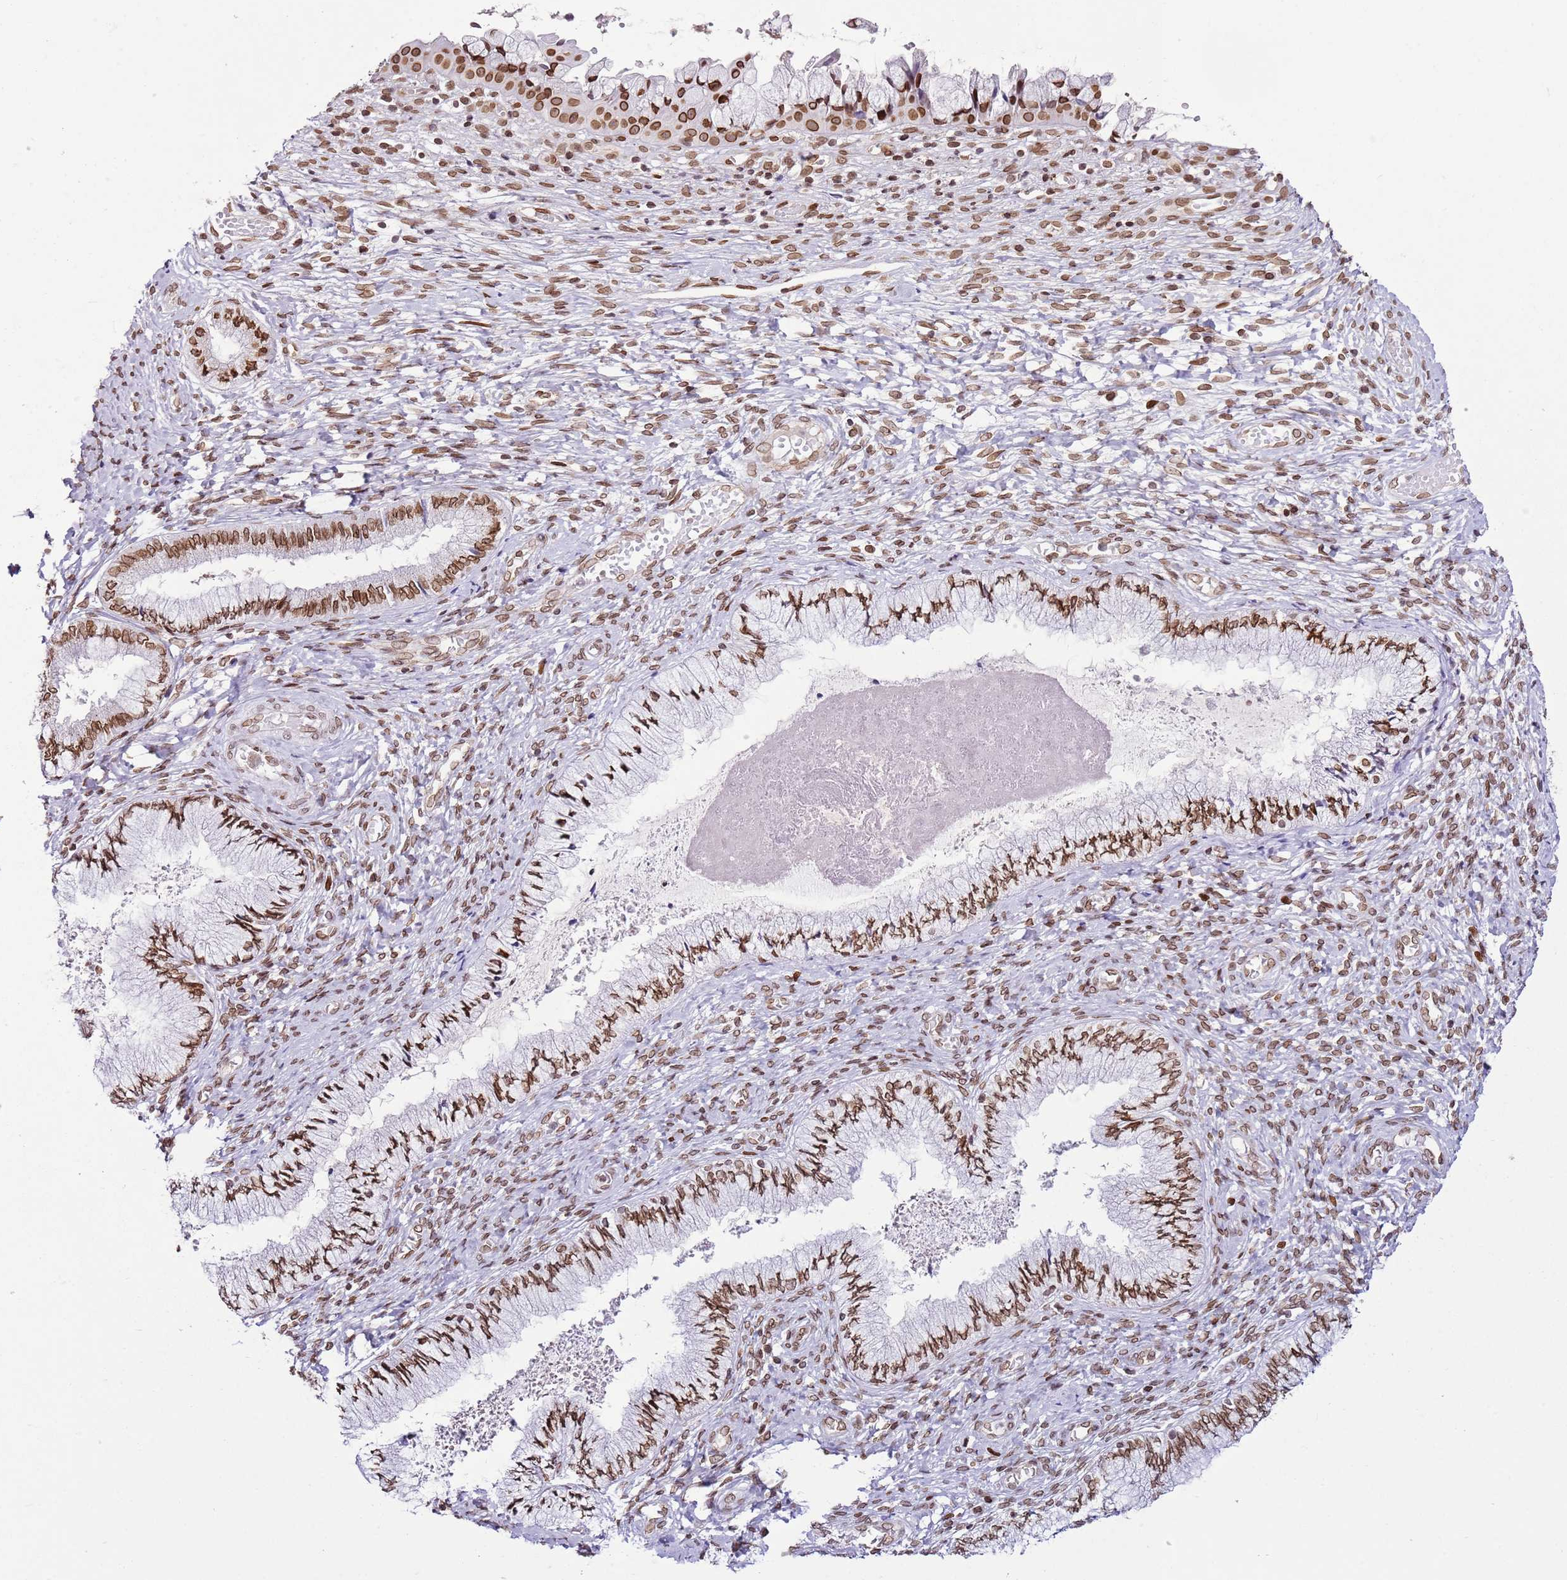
{"staining": {"intensity": "moderate", "quantity": ">75%", "location": "cytoplasmic/membranous,nuclear"}, "tissue": "cervix", "cell_type": "Glandular cells", "image_type": "normal", "snomed": [{"axis": "morphology", "description": "Normal tissue, NOS"}, {"axis": "topography", "description": "Cervix"}], "caption": "Moderate cytoplasmic/membranous,nuclear expression for a protein is identified in approximately >75% of glandular cells of normal cervix using immunohistochemistry.", "gene": "POU6F1", "patient": {"sex": "female", "age": 42}}